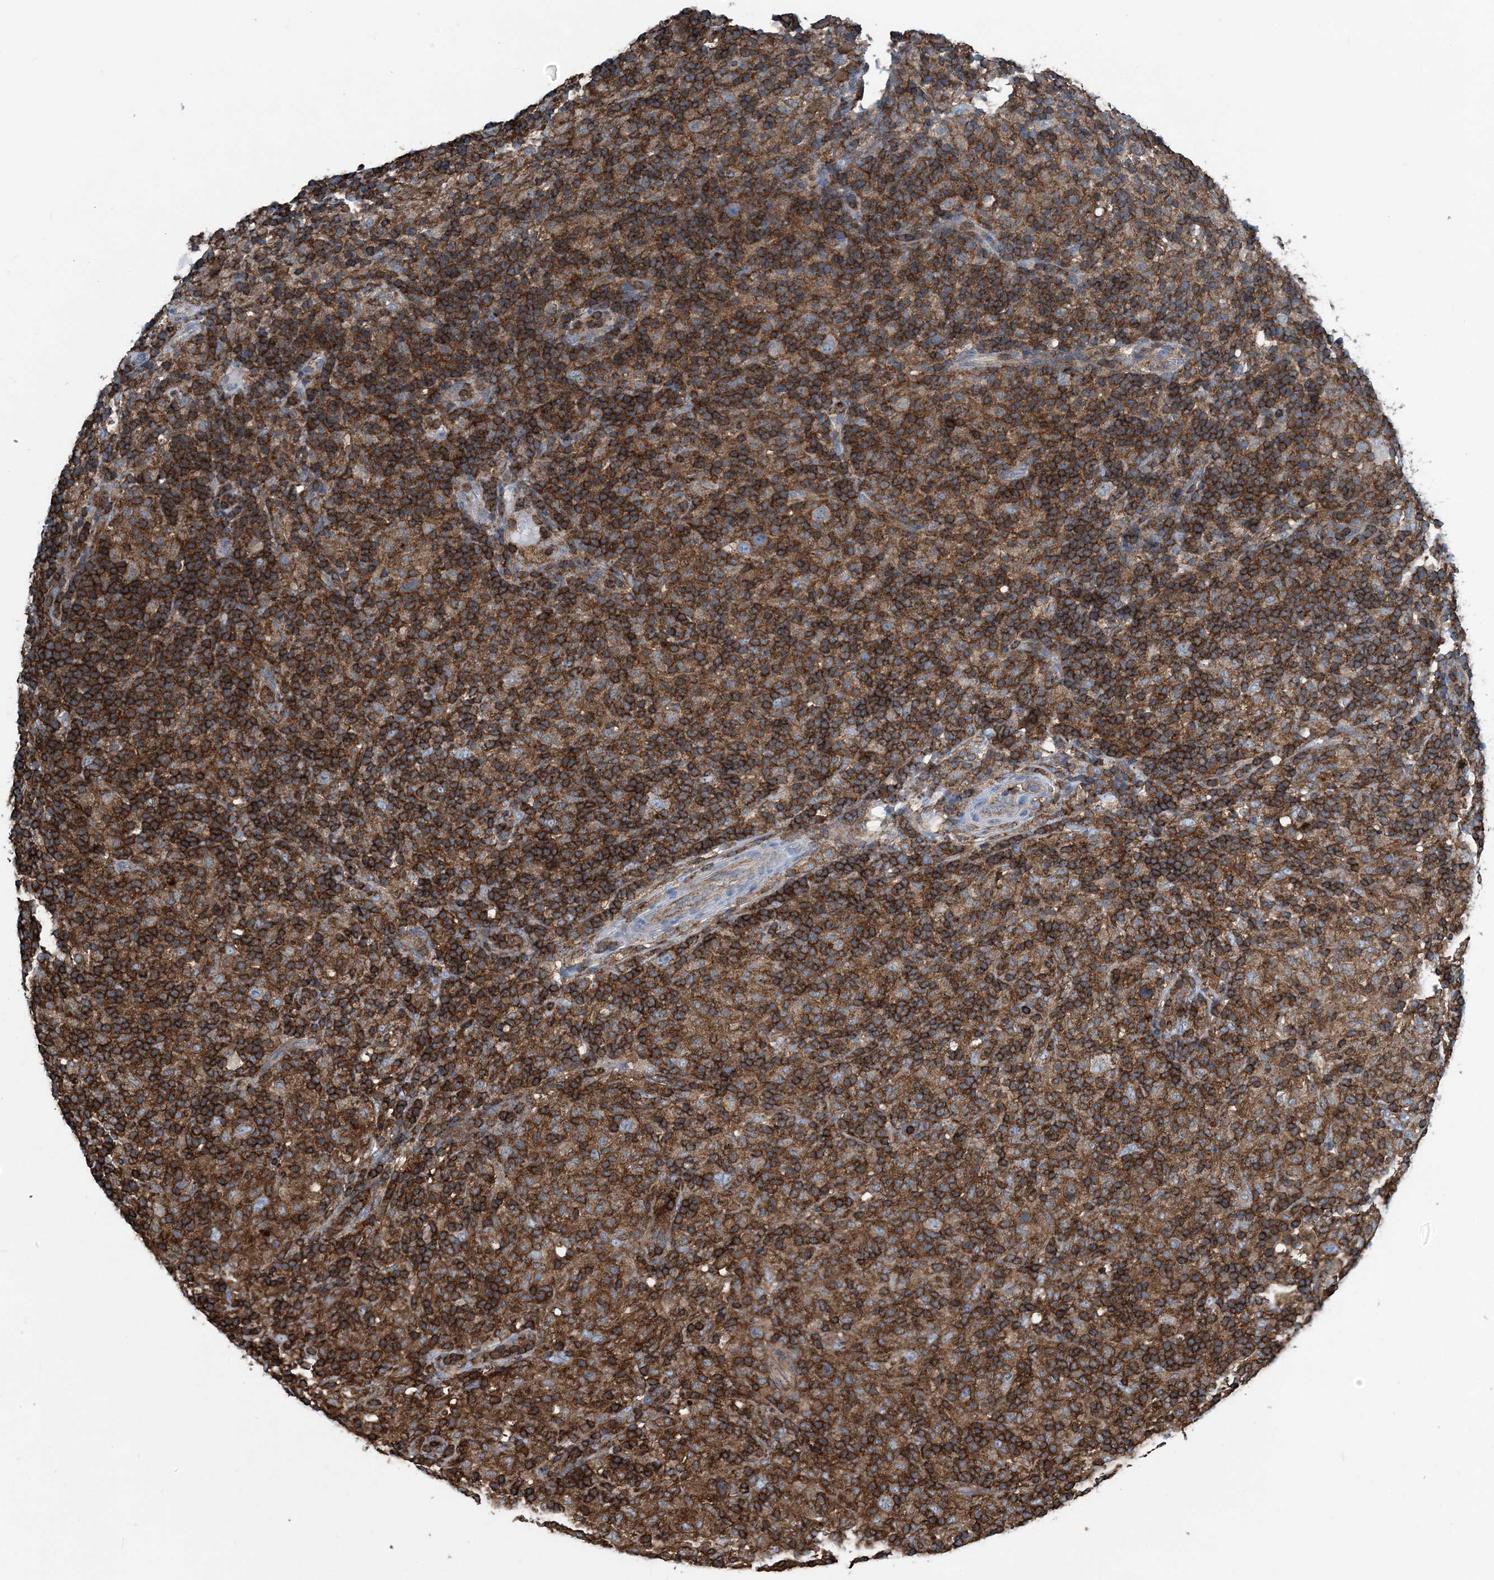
{"staining": {"intensity": "weak", "quantity": ">75%", "location": "cytoplasmic/membranous"}, "tissue": "lymphoma", "cell_type": "Tumor cells", "image_type": "cancer", "snomed": [{"axis": "morphology", "description": "Hodgkin's disease, NOS"}, {"axis": "topography", "description": "Lymph node"}], "caption": "DAB (3,3'-diaminobenzidine) immunohistochemical staining of human lymphoma displays weak cytoplasmic/membranous protein staining in about >75% of tumor cells.", "gene": "CFL1", "patient": {"sex": "male", "age": 70}}